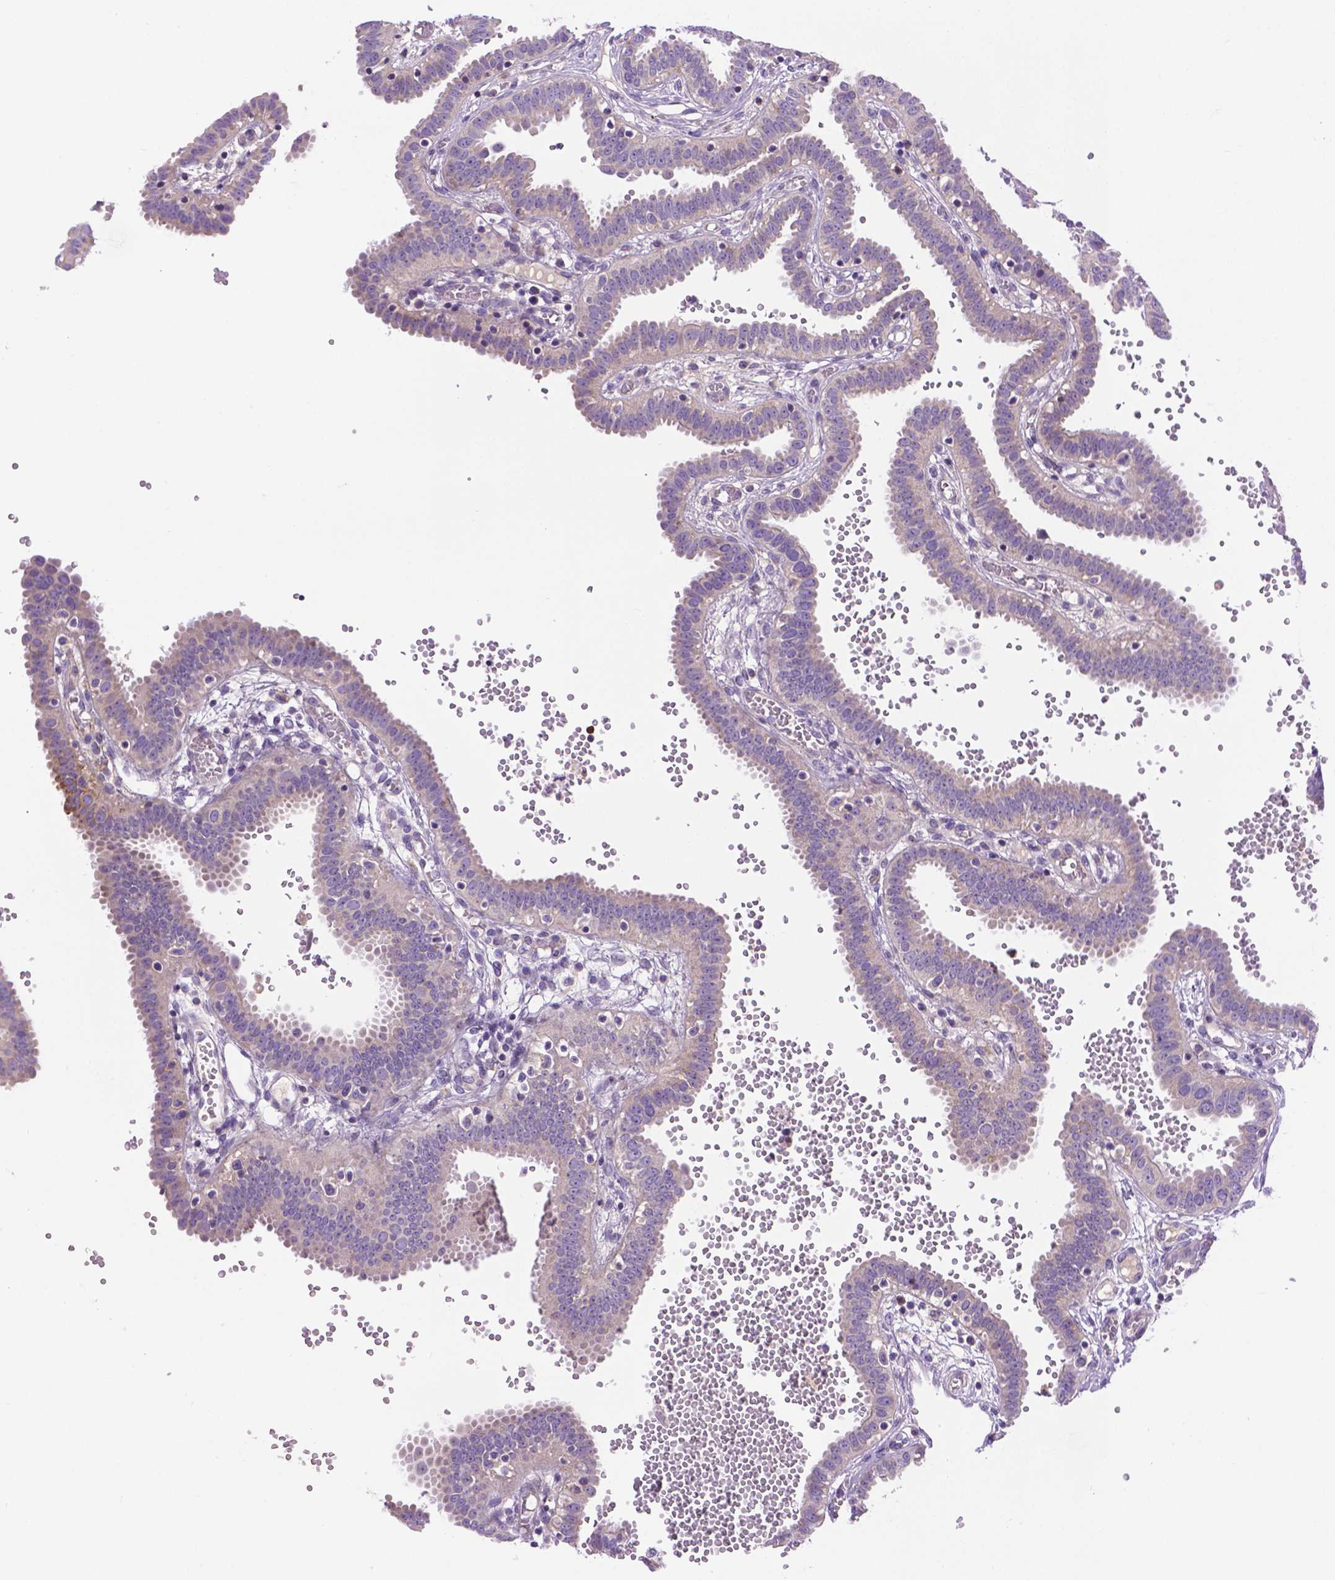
{"staining": {"intensity": "negative", "quantity": "none", "location": "none"}, "tissue": "fallopian tube", "cell_type": "Glandular cells", "image_type": "normal", "snomed": [{"axis": "morphology", "description": "Normal tissue, NOS"}, {"axis": "topography", "description": "Fallopian tube"}], "caption": "Fallopian tube was stained to show a protein in brown. There is no significant staining in glandular cells. (DAB IHC with hematoxylin counter stain).", "gene": "SLC51B", "patient": {"sex": "female", "age": 37}}